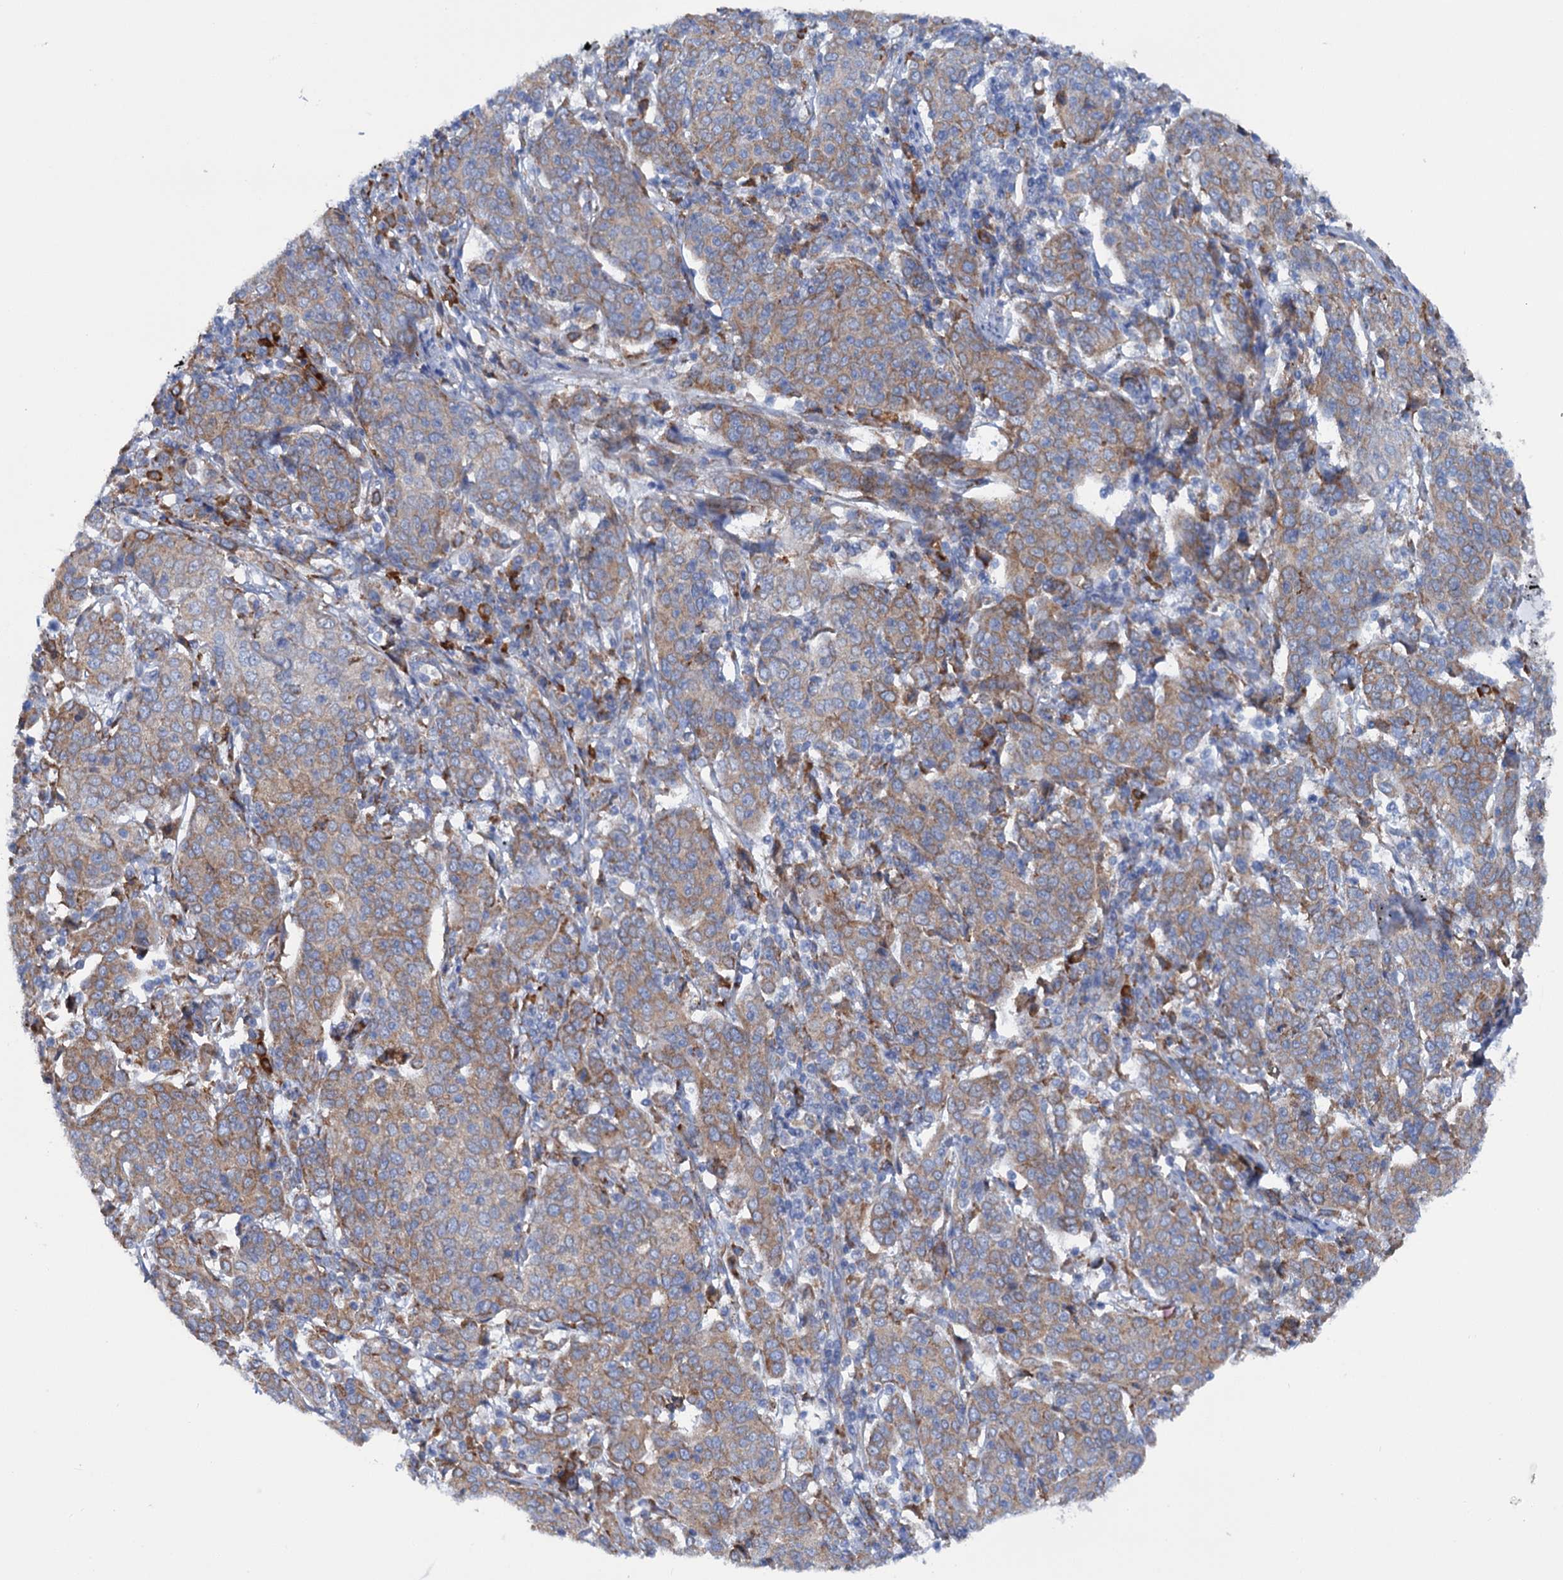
{"staining": {"intensity": "moderate", "quantity": ">75%", "location": "cytoplasmic/membranous"}, "tissue": "cervical cancer", "cell_type": "Tumor cells", "image_type": "cancer", "snomed": [{"axis": "morphology", "description": "Squamous cell carcinoma, NOS"}, {"axis": "topography", "description": "Cervix"}], "caption": "IHC micrograph of squamous cell carcinoma (cervical) stained for a protein (brown), which demonstrates medium levels of moderate cytoplasmic/membranous staining in approximately >75% of tumor cells.", "gene": "SHE", "patient": {"sex": "female", "age": 67}}